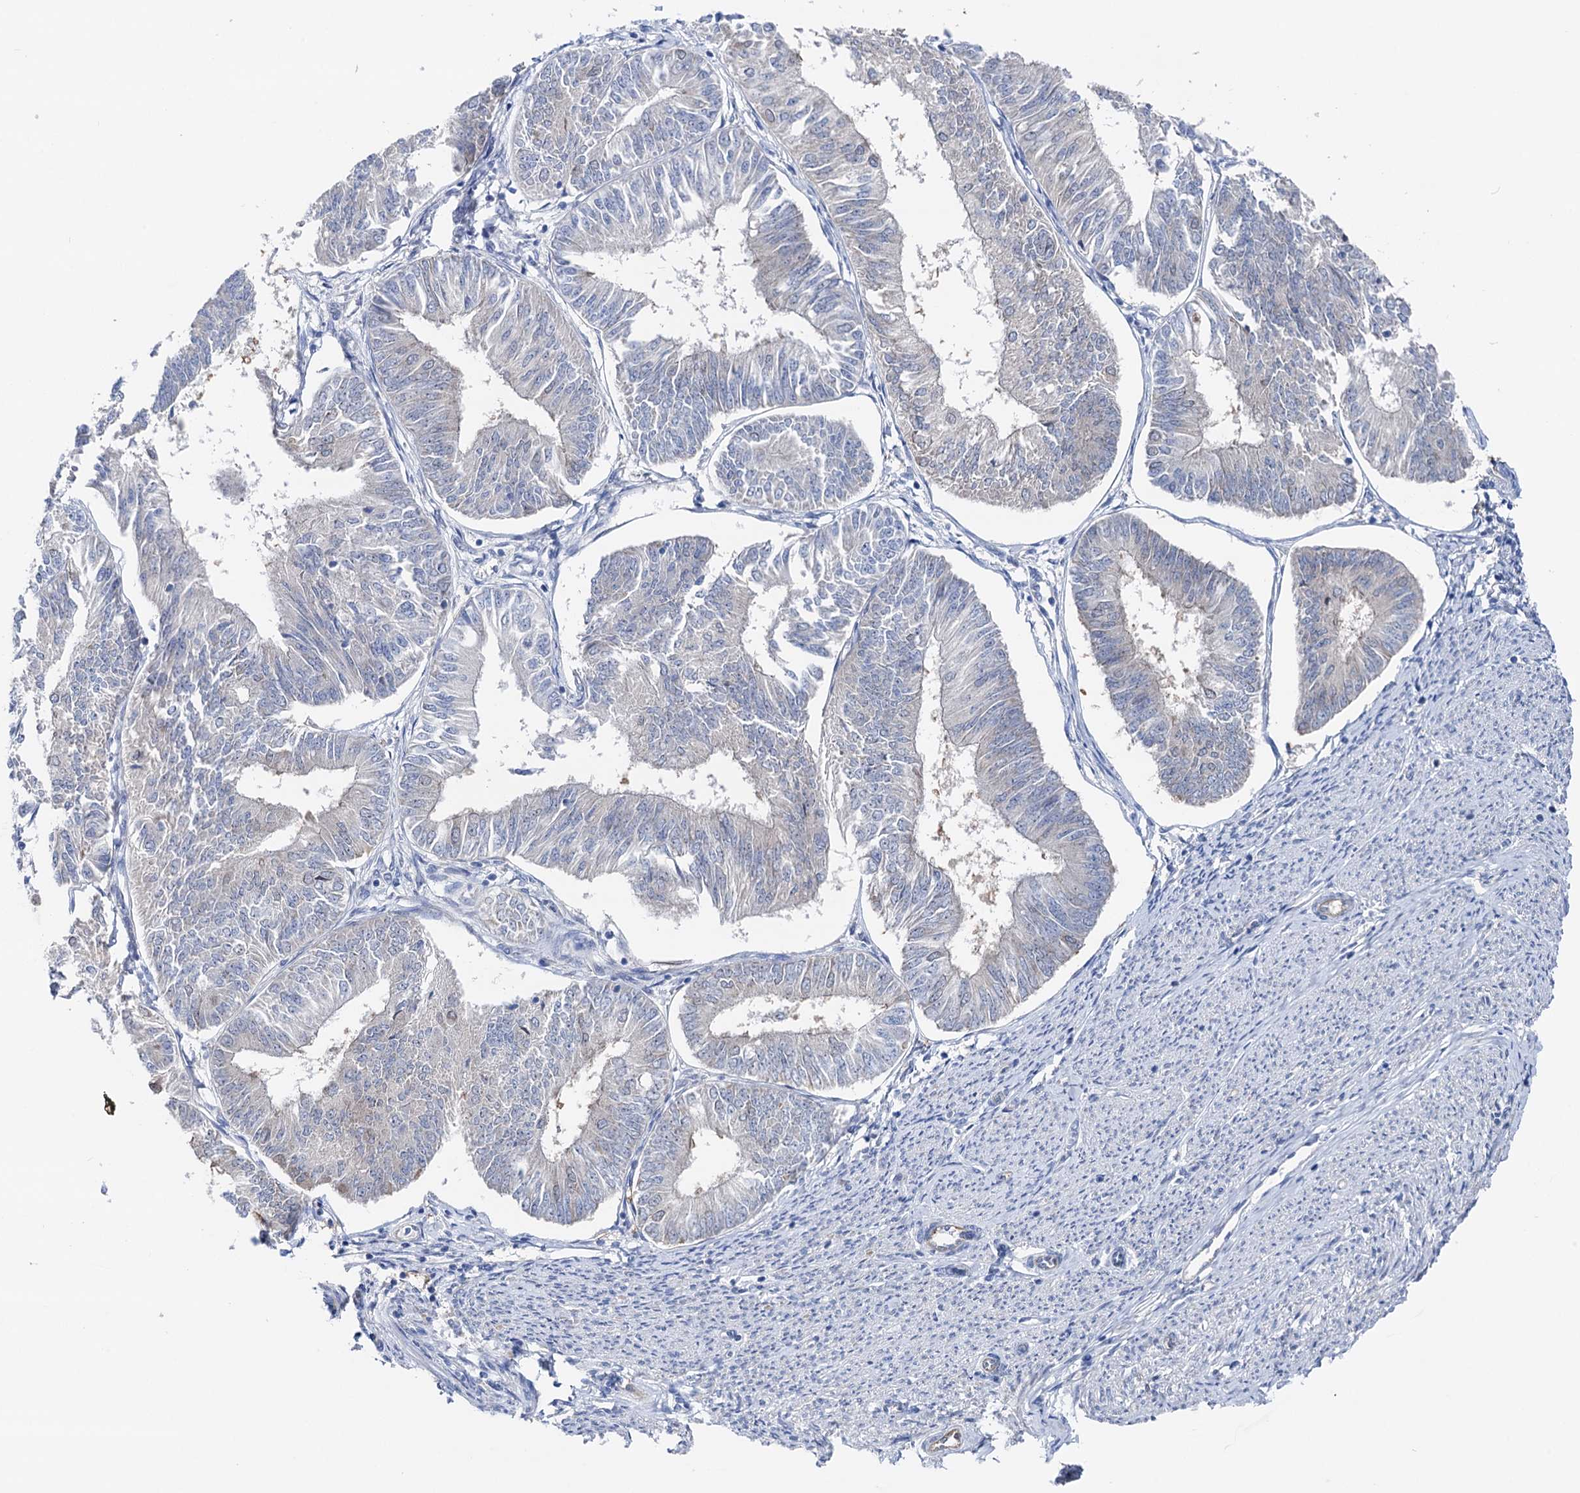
{"staining": {"intensity": "negative", "quantity": "none", "location": "none"}, "tissue": "endometrial cancer", "cell_type": "Tumor cells", "image_type": "cancer", "snomed": [{"axis": "morphology", "description": "Adenocarcinoma, NOS"}, {"axis": "topography", "description": "Endometrium"}], "caption": "The histopathology image displays no significant positivity in tumor cells of endometrial adenocarcinoma.", "gene": "SHROOM1", "patient": {"sex": "female", "age": 58}}